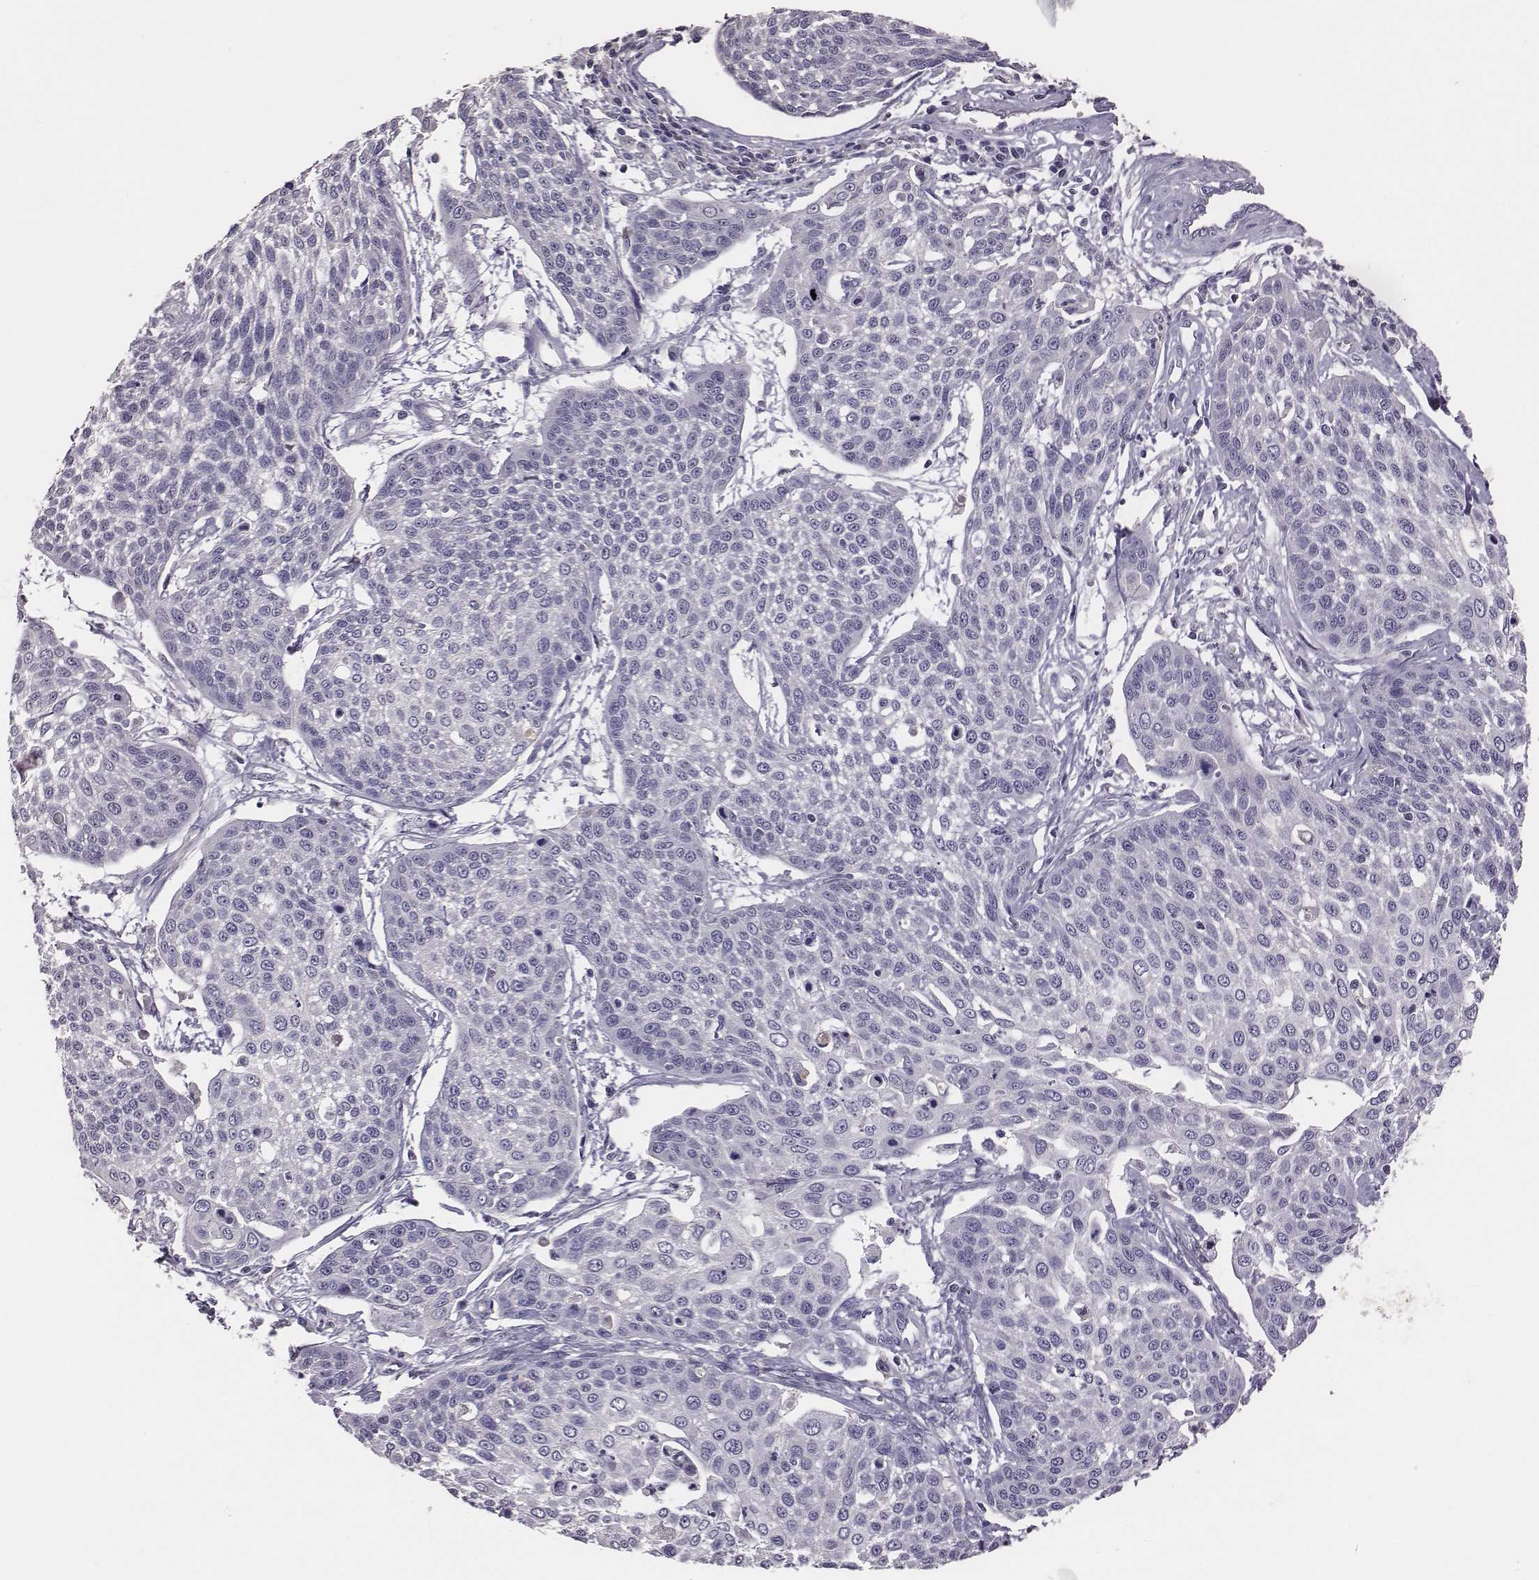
{"staining": {"intensity": "negative", "quantity": "none", "location": "none"}, "tissue": "cervical cancer", "cell_type": "Tumor cells", "image_type": "cancer", "snomed": [{"axis": "morphology", "description": "Squamous cell carcinoma, NOS"}, {"axis": "topography", "description": "Cervix"}], "caption": "DAB (3,3'-diaminobenzidine) immunohistochemical staining of cervical cancer (squamous cell carcinoma) reveals no significant positivity in tumor cells.", "gene": "EN1", "patient": {"sex": "female", "age": 34}}